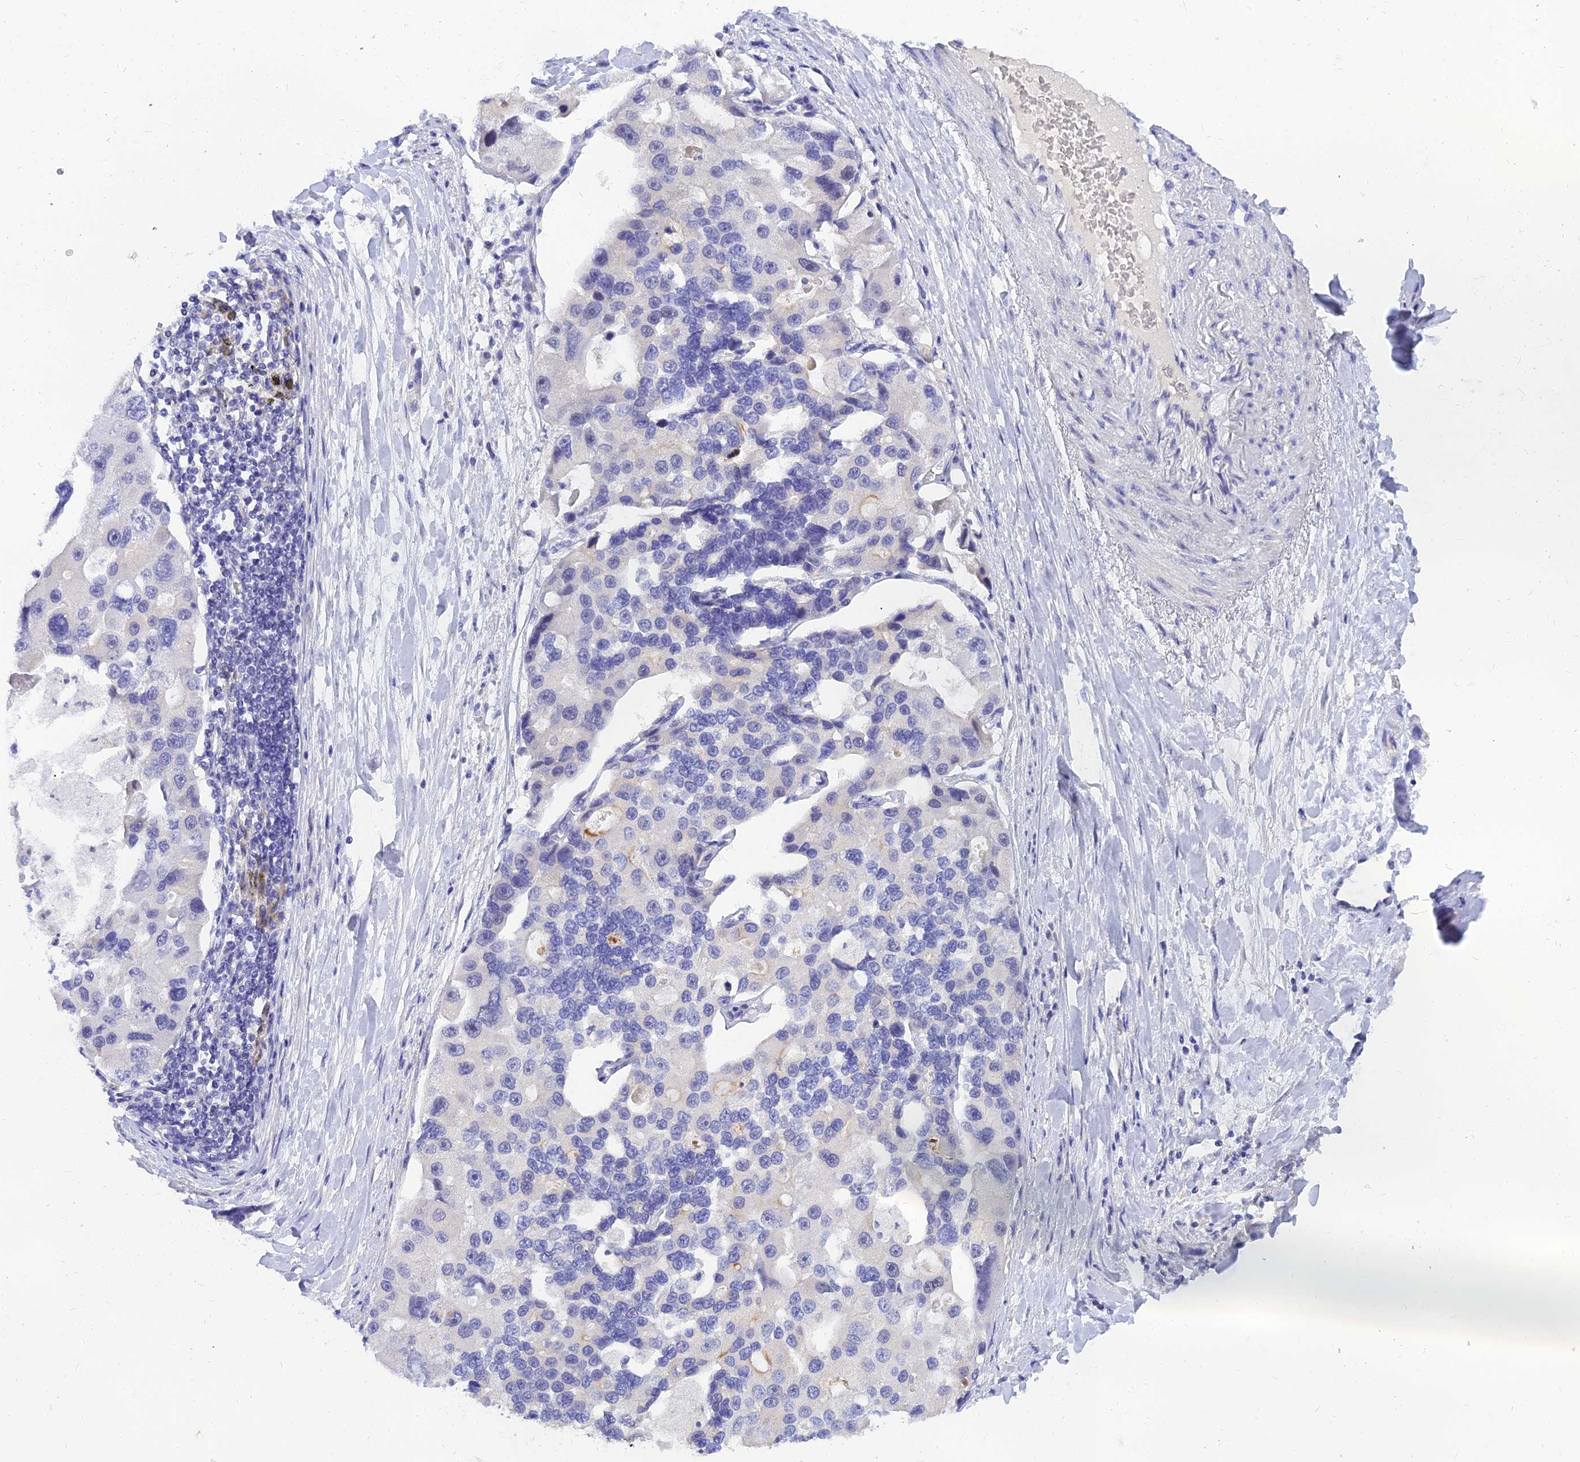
{"staining": {"intensity": "negative", "quantity": "none", "location": "none"}, "tissue": "lung cancer", "cell_type": "Tumor cells", "image_type": "cancer", "snomed": [{"axis": "morphology", "description": "Adenocarcinoma, NOS"}, {"axis": "topography", "description": "Lung"}], "caption": "DAB immunohistochemical staining of adenocarcinoma (lung) demonstrates no significant expression in tumor cells.", "gene": "TMEM161B", "patient": {"sex": "female", "age": 54}}